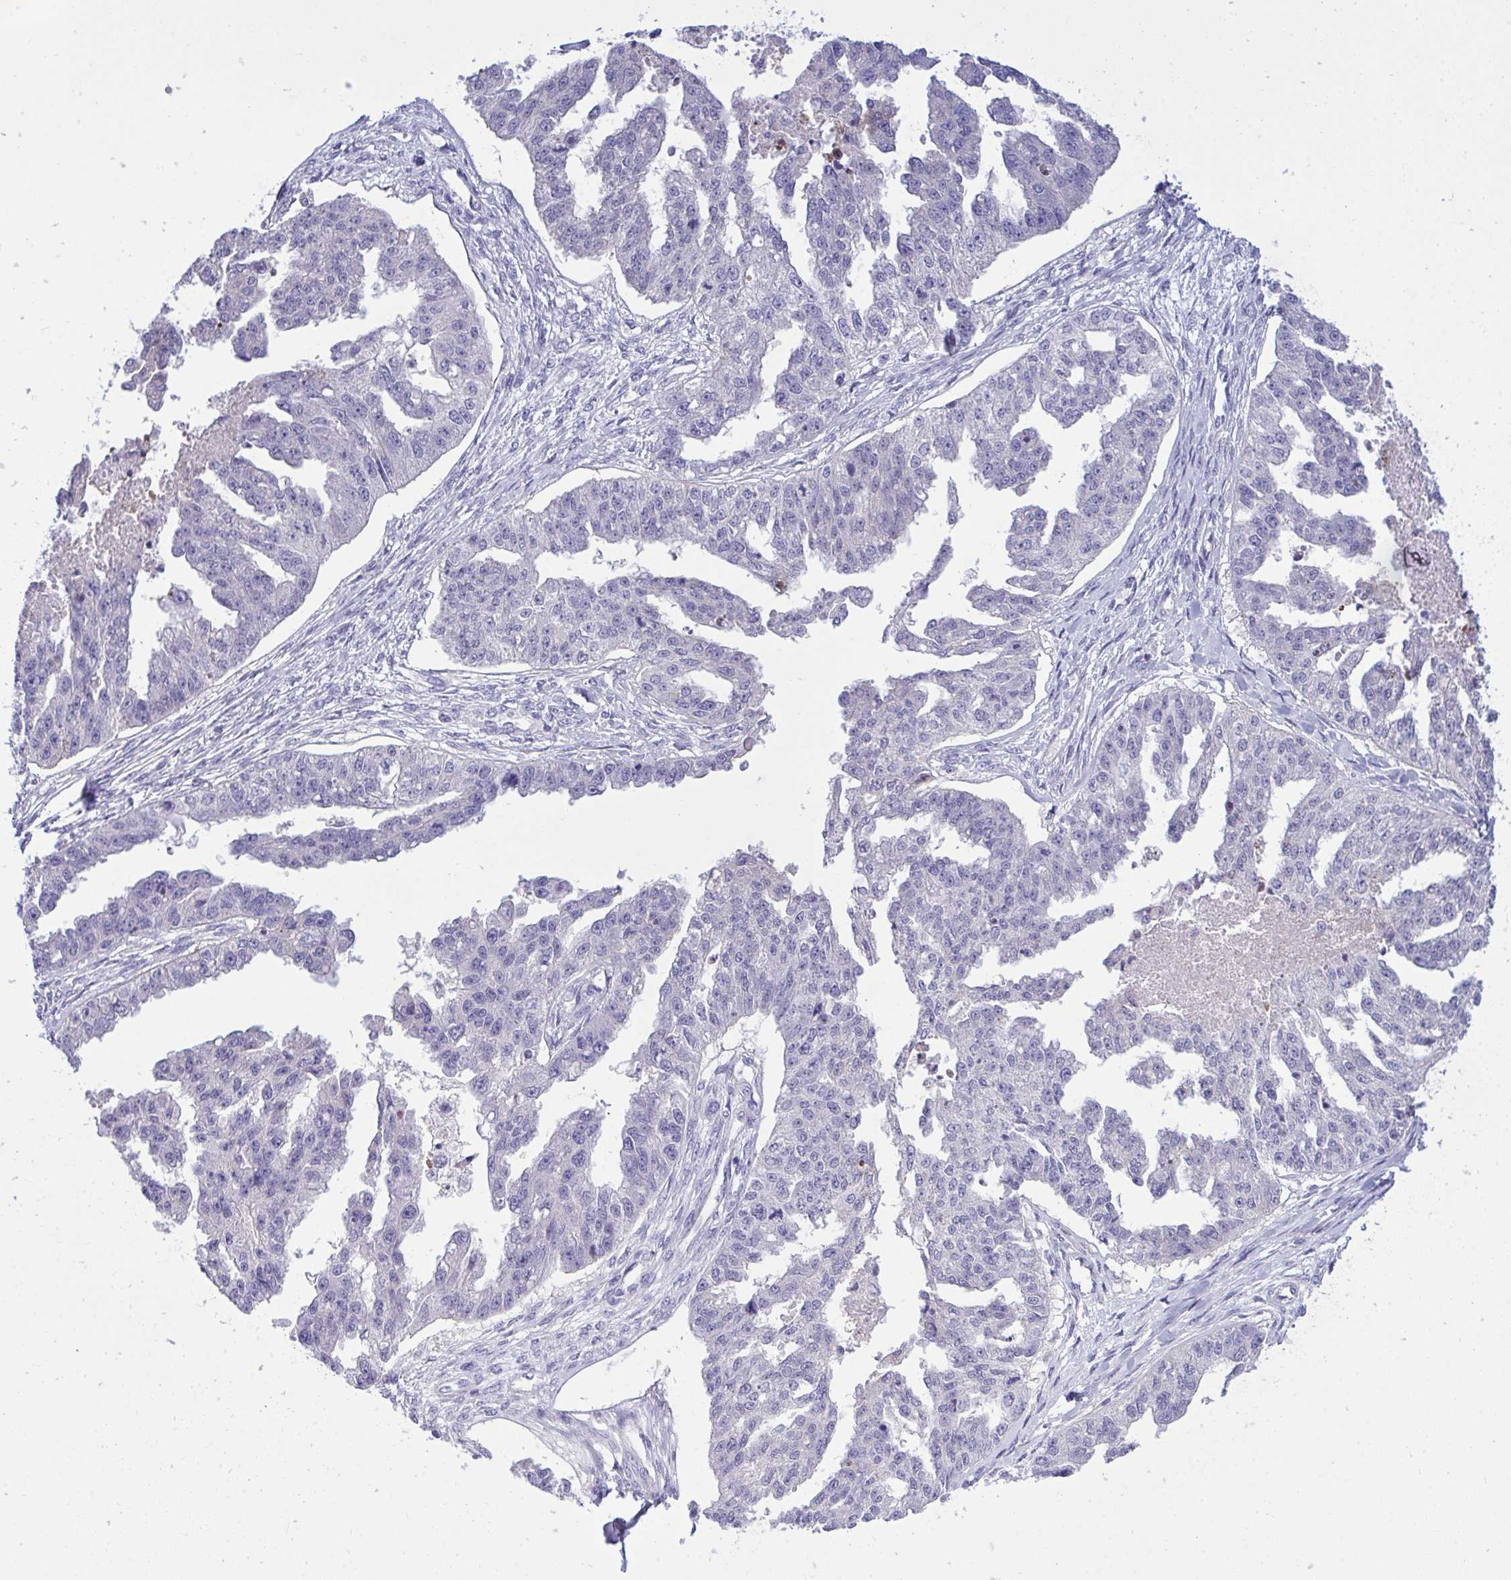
{"staining": {"intensity": "negative", "quantity": "none", "location": "none"}, "tissue": "ovarian cancer", "cell_type": "Tumor cells", "image_type": "cancer", "snomed": [{"axis": "morphology", "description": "Cystadenocarcinoma, serous, NOS"}, {"axis": "topography", "description": "Ovary"}], "caption": "Tumor cells are negative for brown protein staining in ovarian serous cystadenocarcinoma. (DAB (3,3'-diaminobenzidine) immunohistochemistry (IHC) with hematoxylin counter stain).", "gene": "WDR97", "patient": {"sex": "female", "age": 58}}